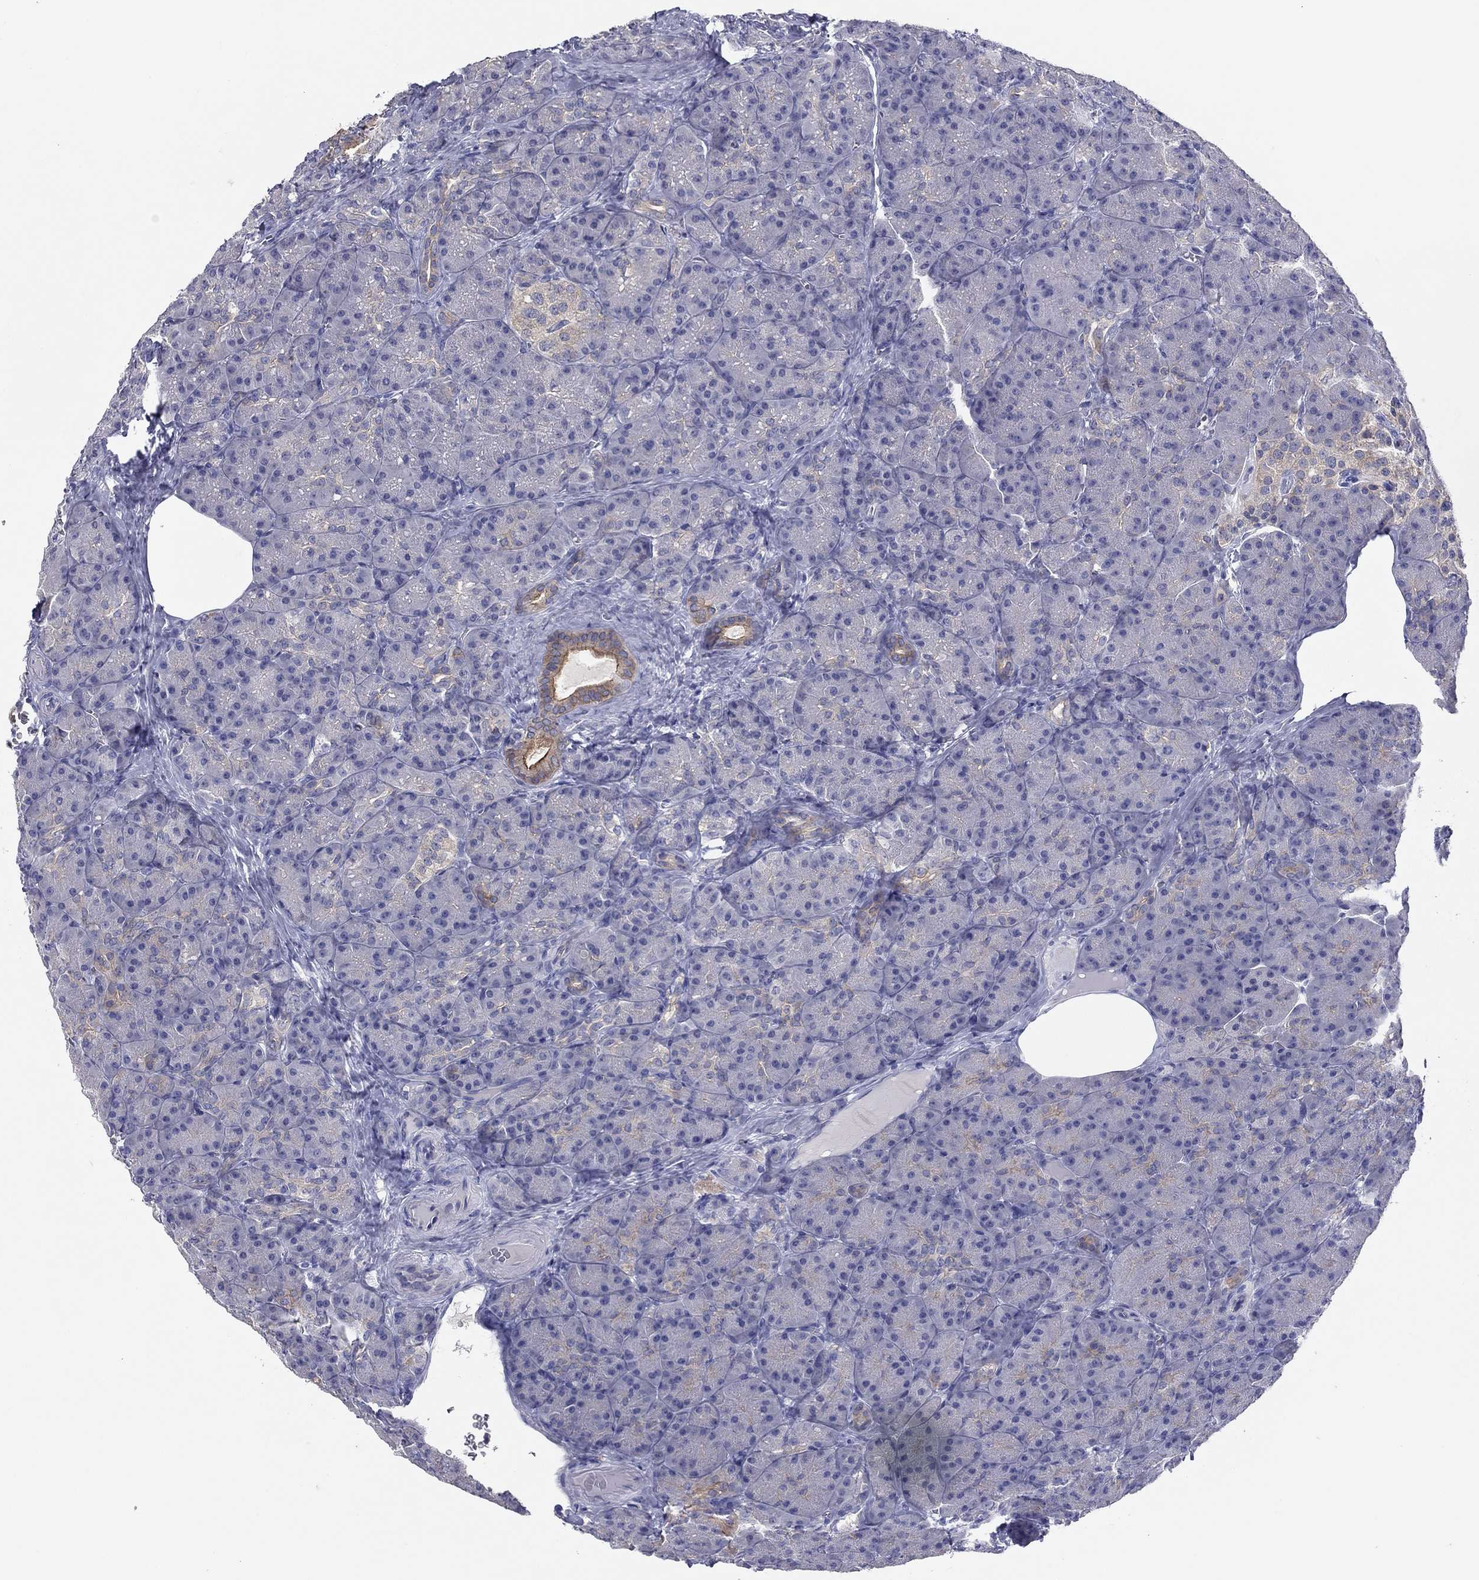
{"staining": {"intensity": "strong", "quantity": "<25%", "location": "cytoplasmic/membranous"}, "tissue": "pancreas", "cell_type": "Exocrine glandular cells", "image_type": "normal", "snomed": [{"axis": "morphology", "description": "Normal tissue, NOS"}, {"axis": "topography", "description": "Pancreas"}], "caption": "The image reveals immunohistochemical staining of benign pancreas. There is strong cytoplasmic/membranous staining is appreciated in approximately <25% of exocrine glandular cells. Nuclei are stained in blue.", "gene": "PLS1", "patient": {"sex": "male", "age": 57}}